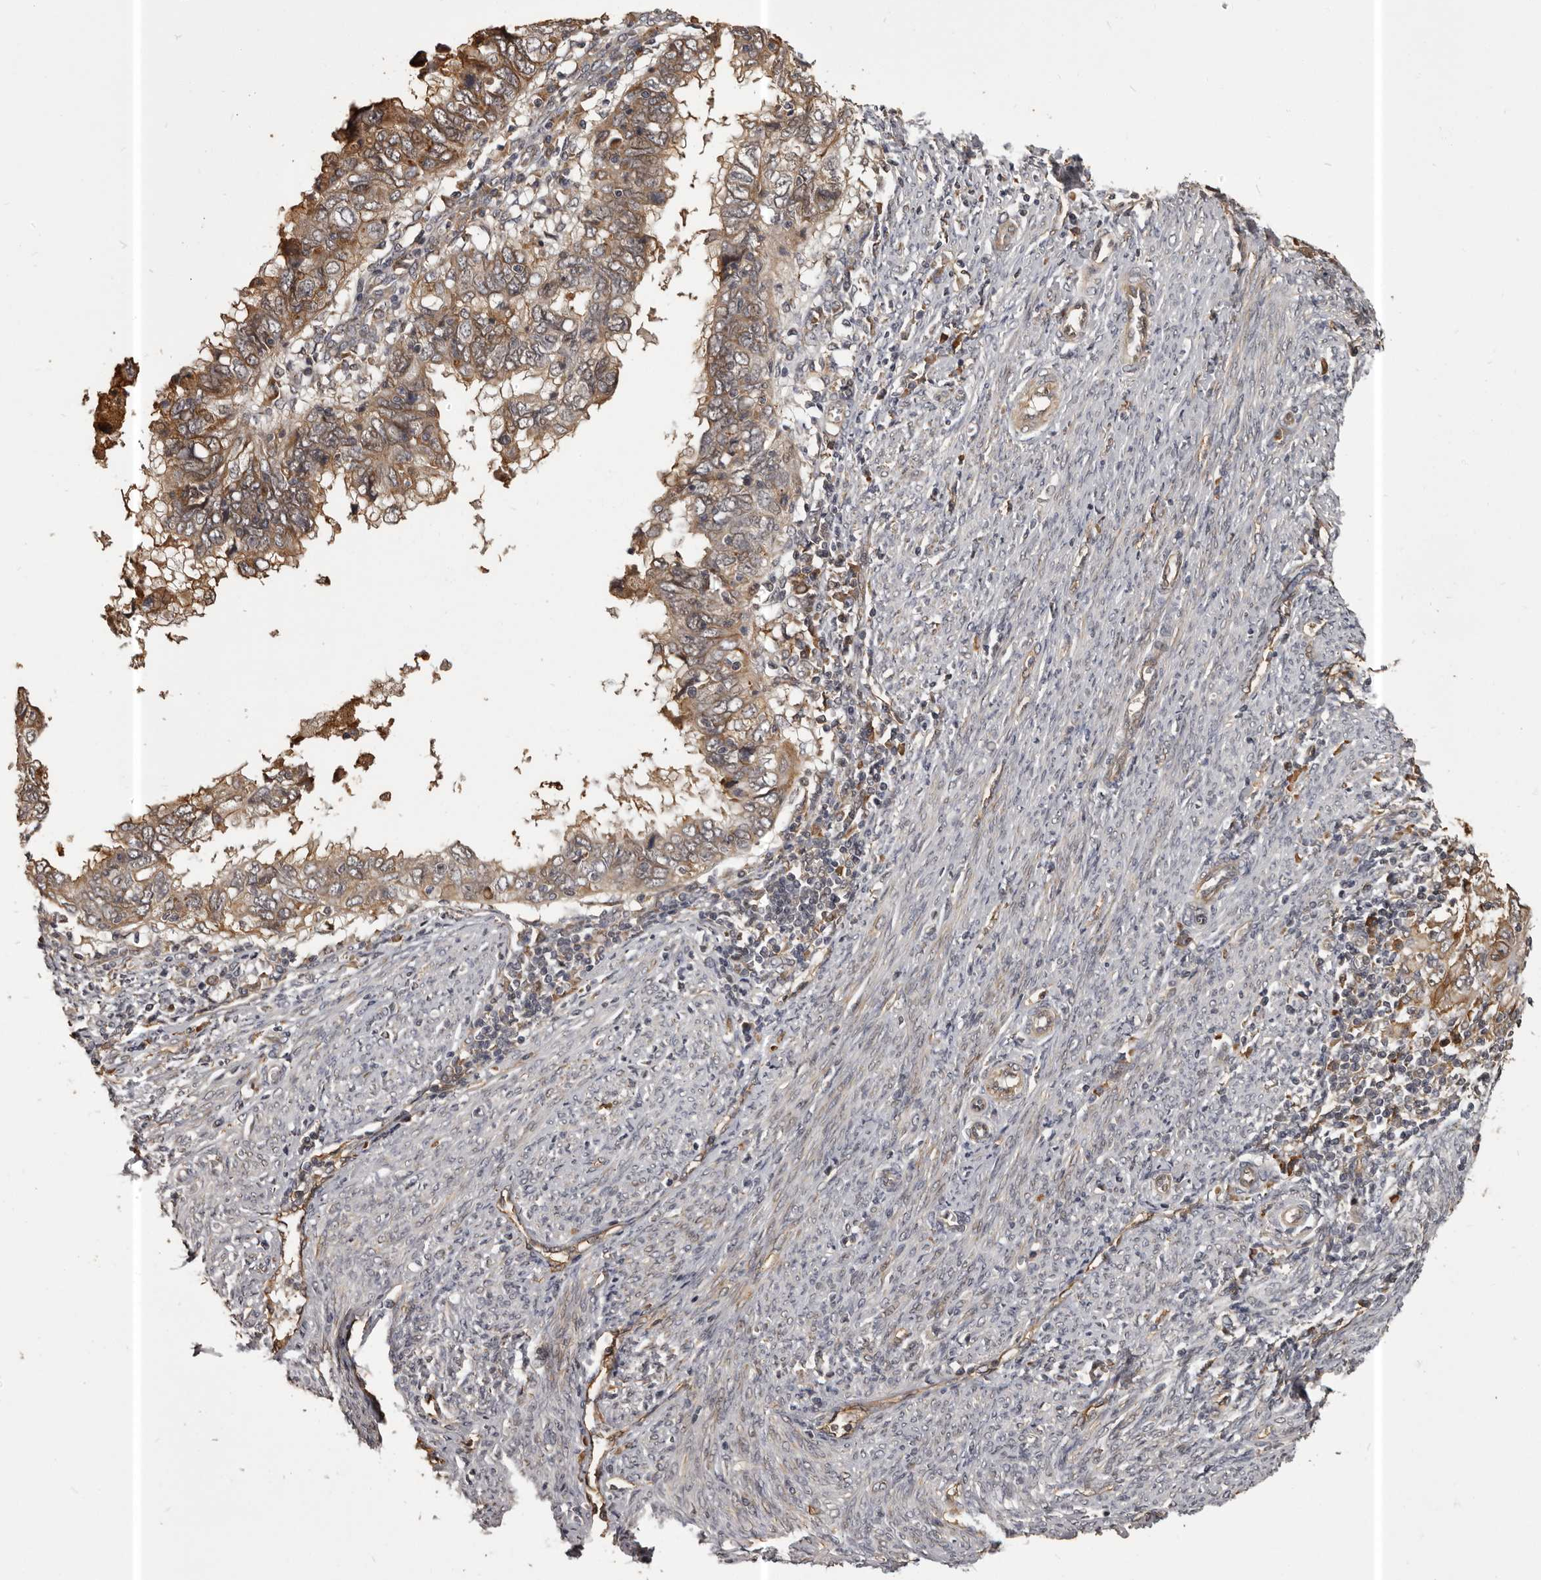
{"staining": {"intensity": "moderate", "quantity": ">75%", "location": "cytoplasmic/membranous"}, "tissue": "endometrial cancer", "cell_type": "Tumor cells", "image_type": "cancer", "snomed": [{"axis": "morphology", "description": "Adenocarcinoma, NOS"}, {"axis": "topography", "description": "Uterus"}], "caption": "Immunohistochemistry (IHC) histopathology image of neoplastic tissue: endometrial cancer stained using IHC exhibits medium levels of moderate protein expression localized specifically in the cytoplasmic/membranous of tumor cells, appearing as a cytoplasmic/membranous brown color.", "gene": "SLITRK6", "patient": {"sex": "female", "age": 77}}